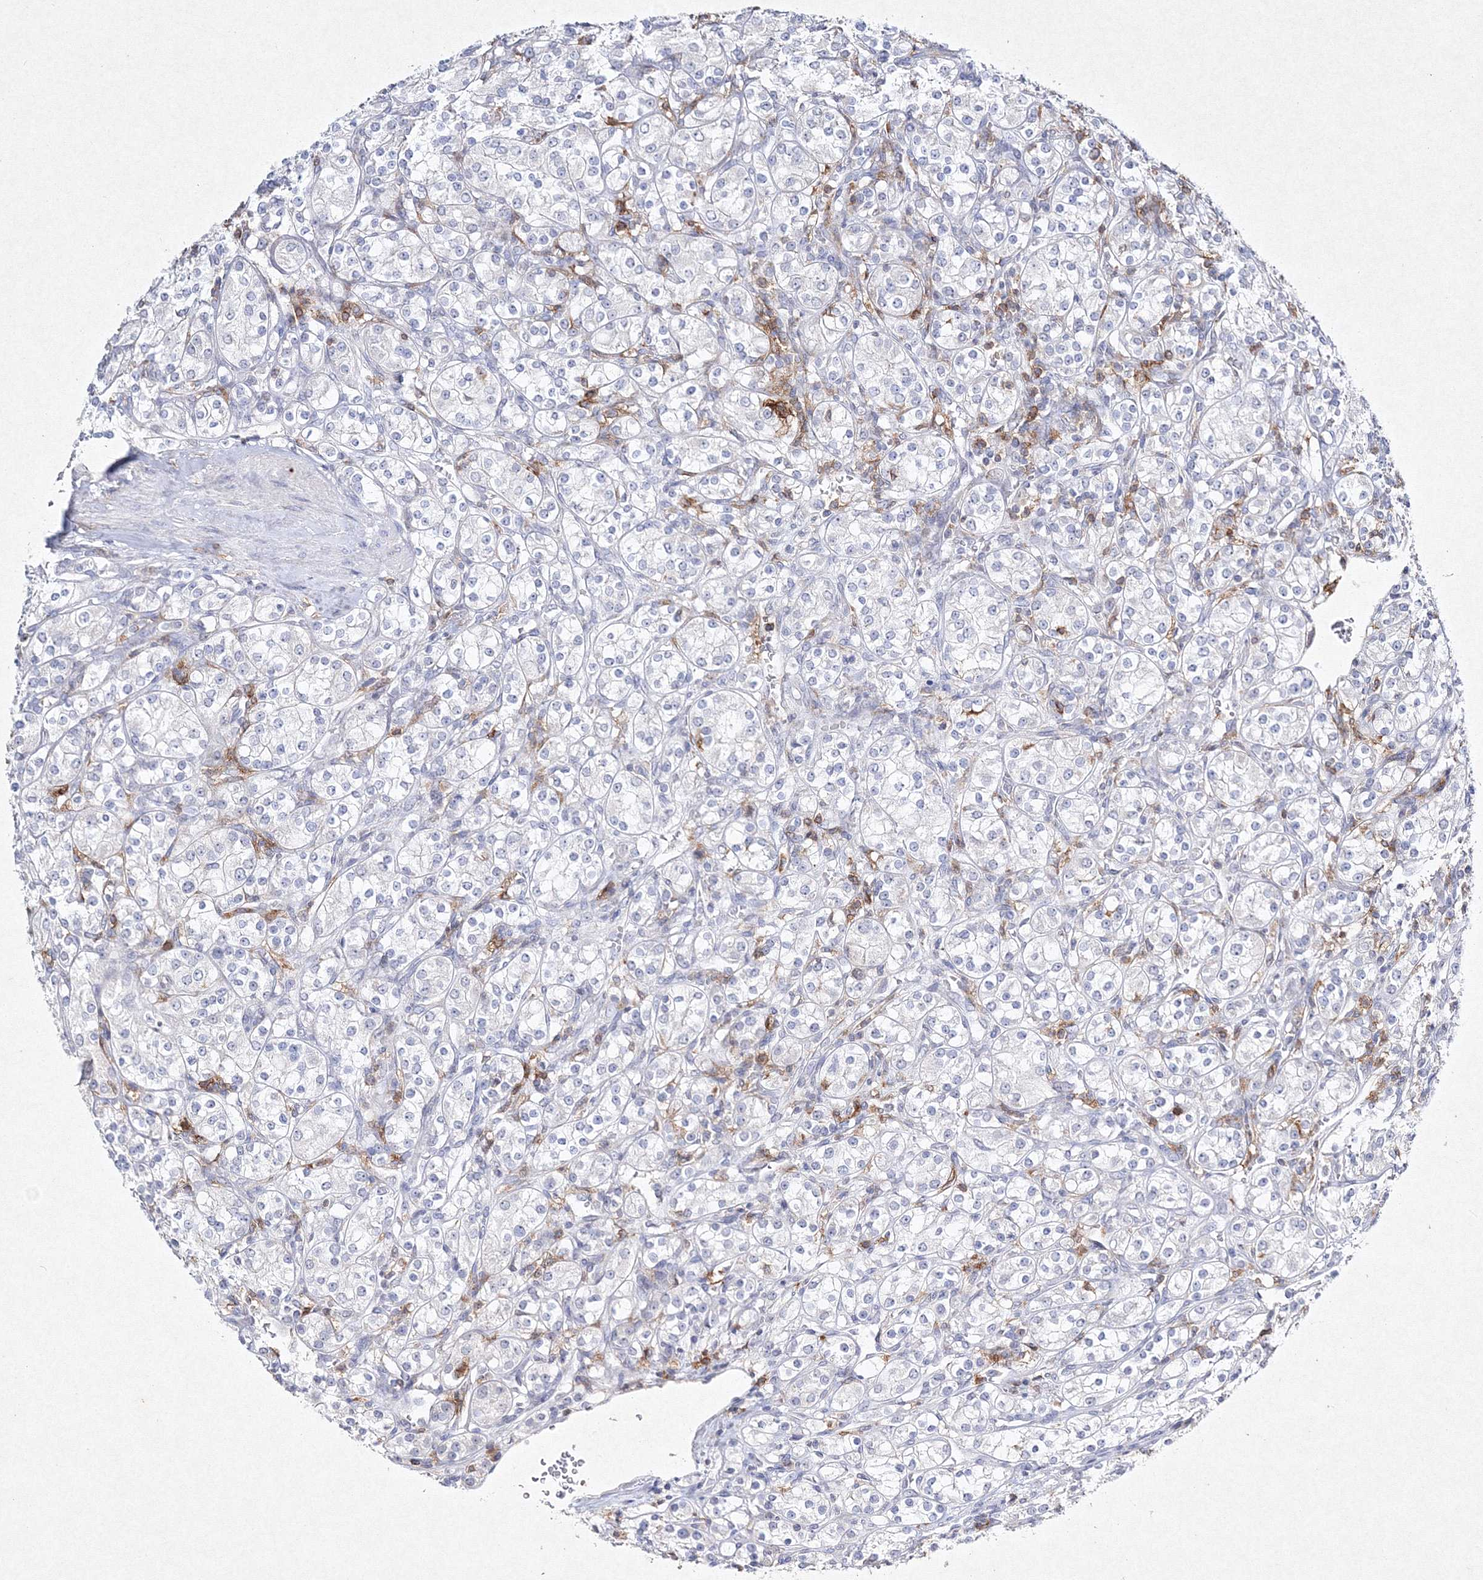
{"staining": {"intensity": "negative", "quantity": "none", "location": "none"}, "tissue": "renal cancer", "cell_type": "Tumor cells", "image_type": "cancer", "snomed": [{"axis": "morphology", "description": "Adenocarcinoma, NOS"}, {"axis": "topography", "description": "Kidney"}], "caption": "The photomicrograph shows no staining of tumor cells in renal adenocarcinoma. Nuclei are stained in blue.", "gene": "HCST", "patient": {"sex": "male", "age": 77}}